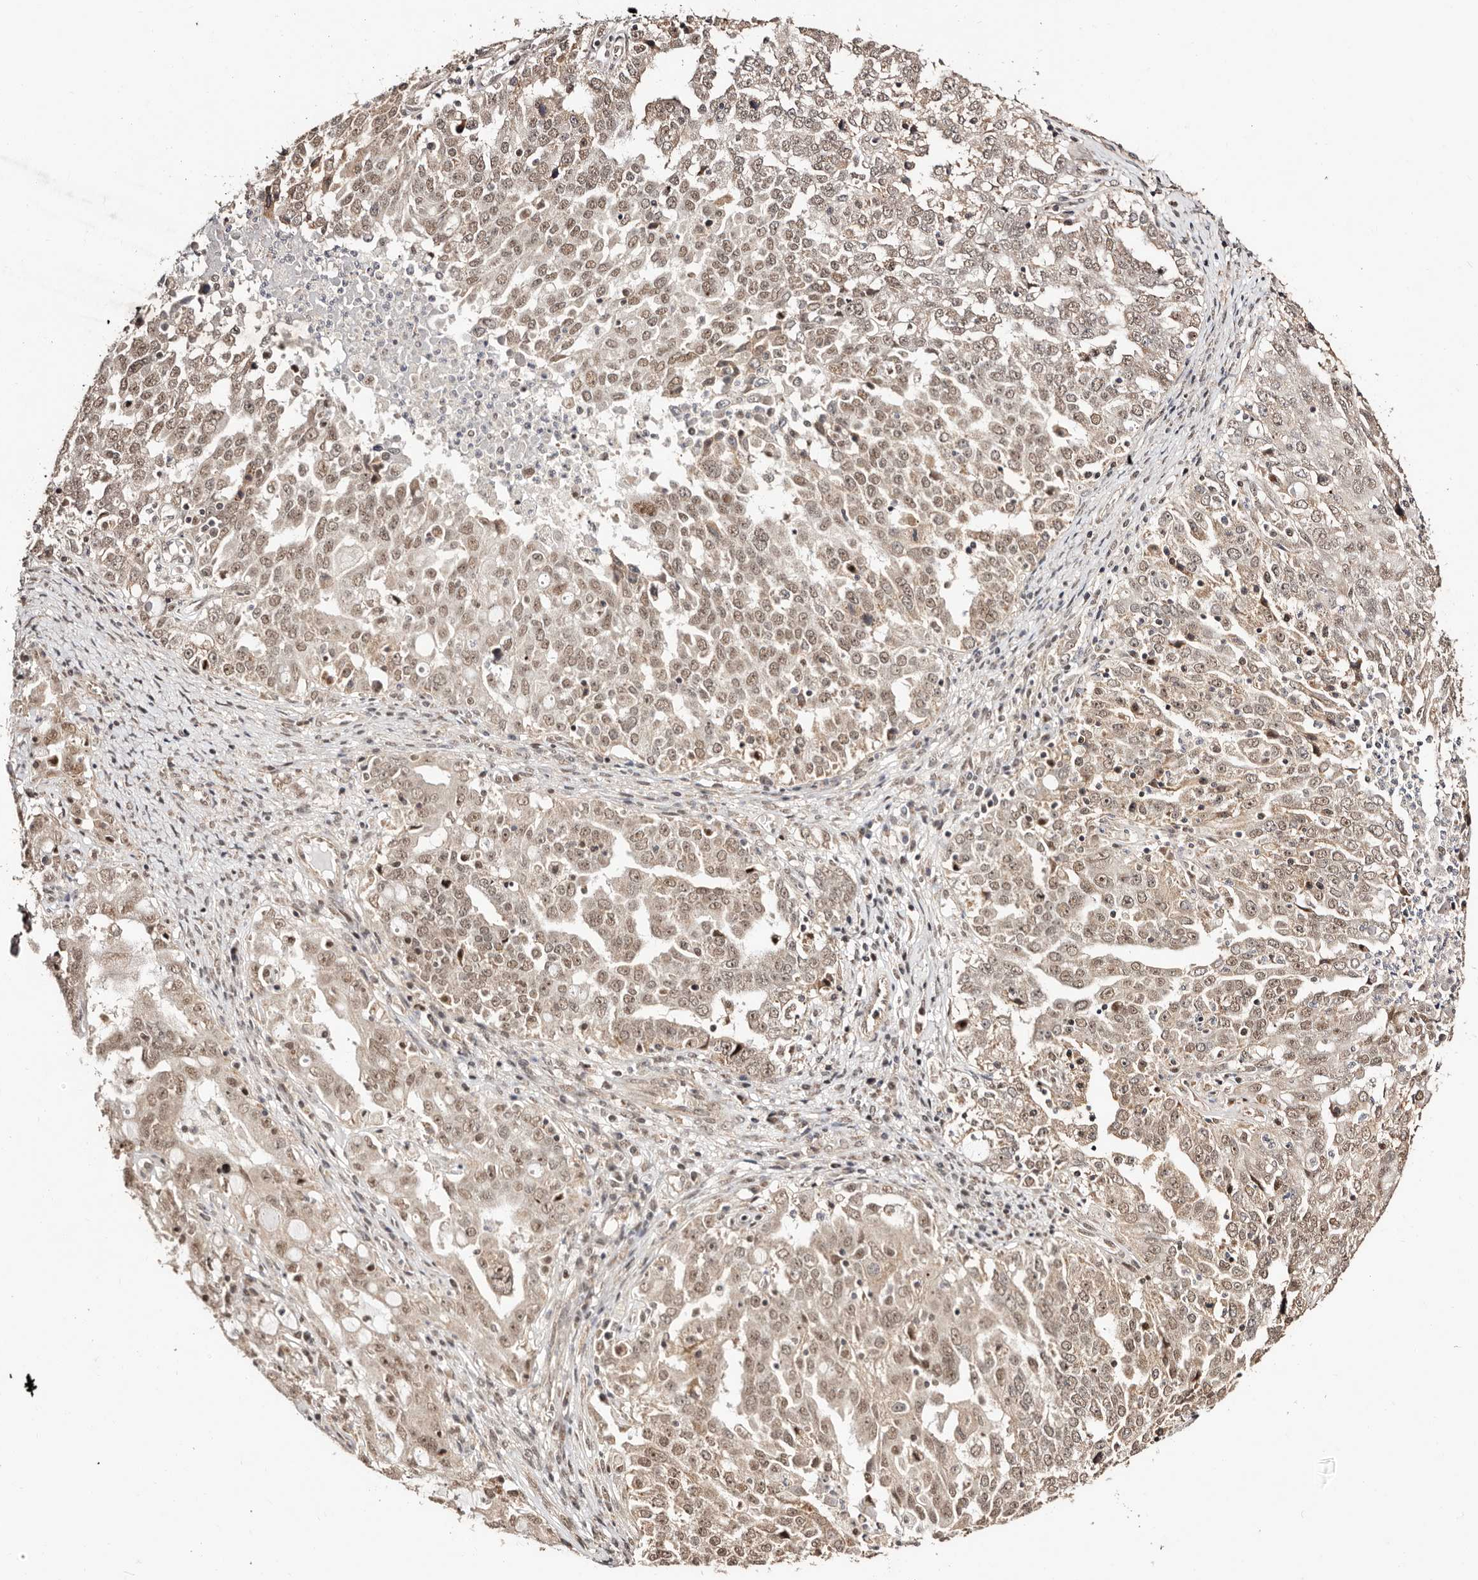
{"staining": {"intensity": "moderate", "quantity": ">75%", "location": "nuclear"}, "tissue": "ovarian cancer", "cell_type": "Tumor cells", "image_type": "cancer", "snomed": [{"axis": "morphology", "description": "Carcinoma, endometroid"}, {"axis": "topography", "description": "Ovary"}], "caption": "Immunohistochemistry (IHC) of endometroid carcinoma (ovarian) shows medium levels of moderate nuclear positivity in approximately >75% of tumor cells. (DAB (3,3'-diaminobenzidine) IHC, brown staining for protein, blue staining for nuclei).", "gene": "CTNNBL1", "patient": {"sex": "female", "age": 62}}